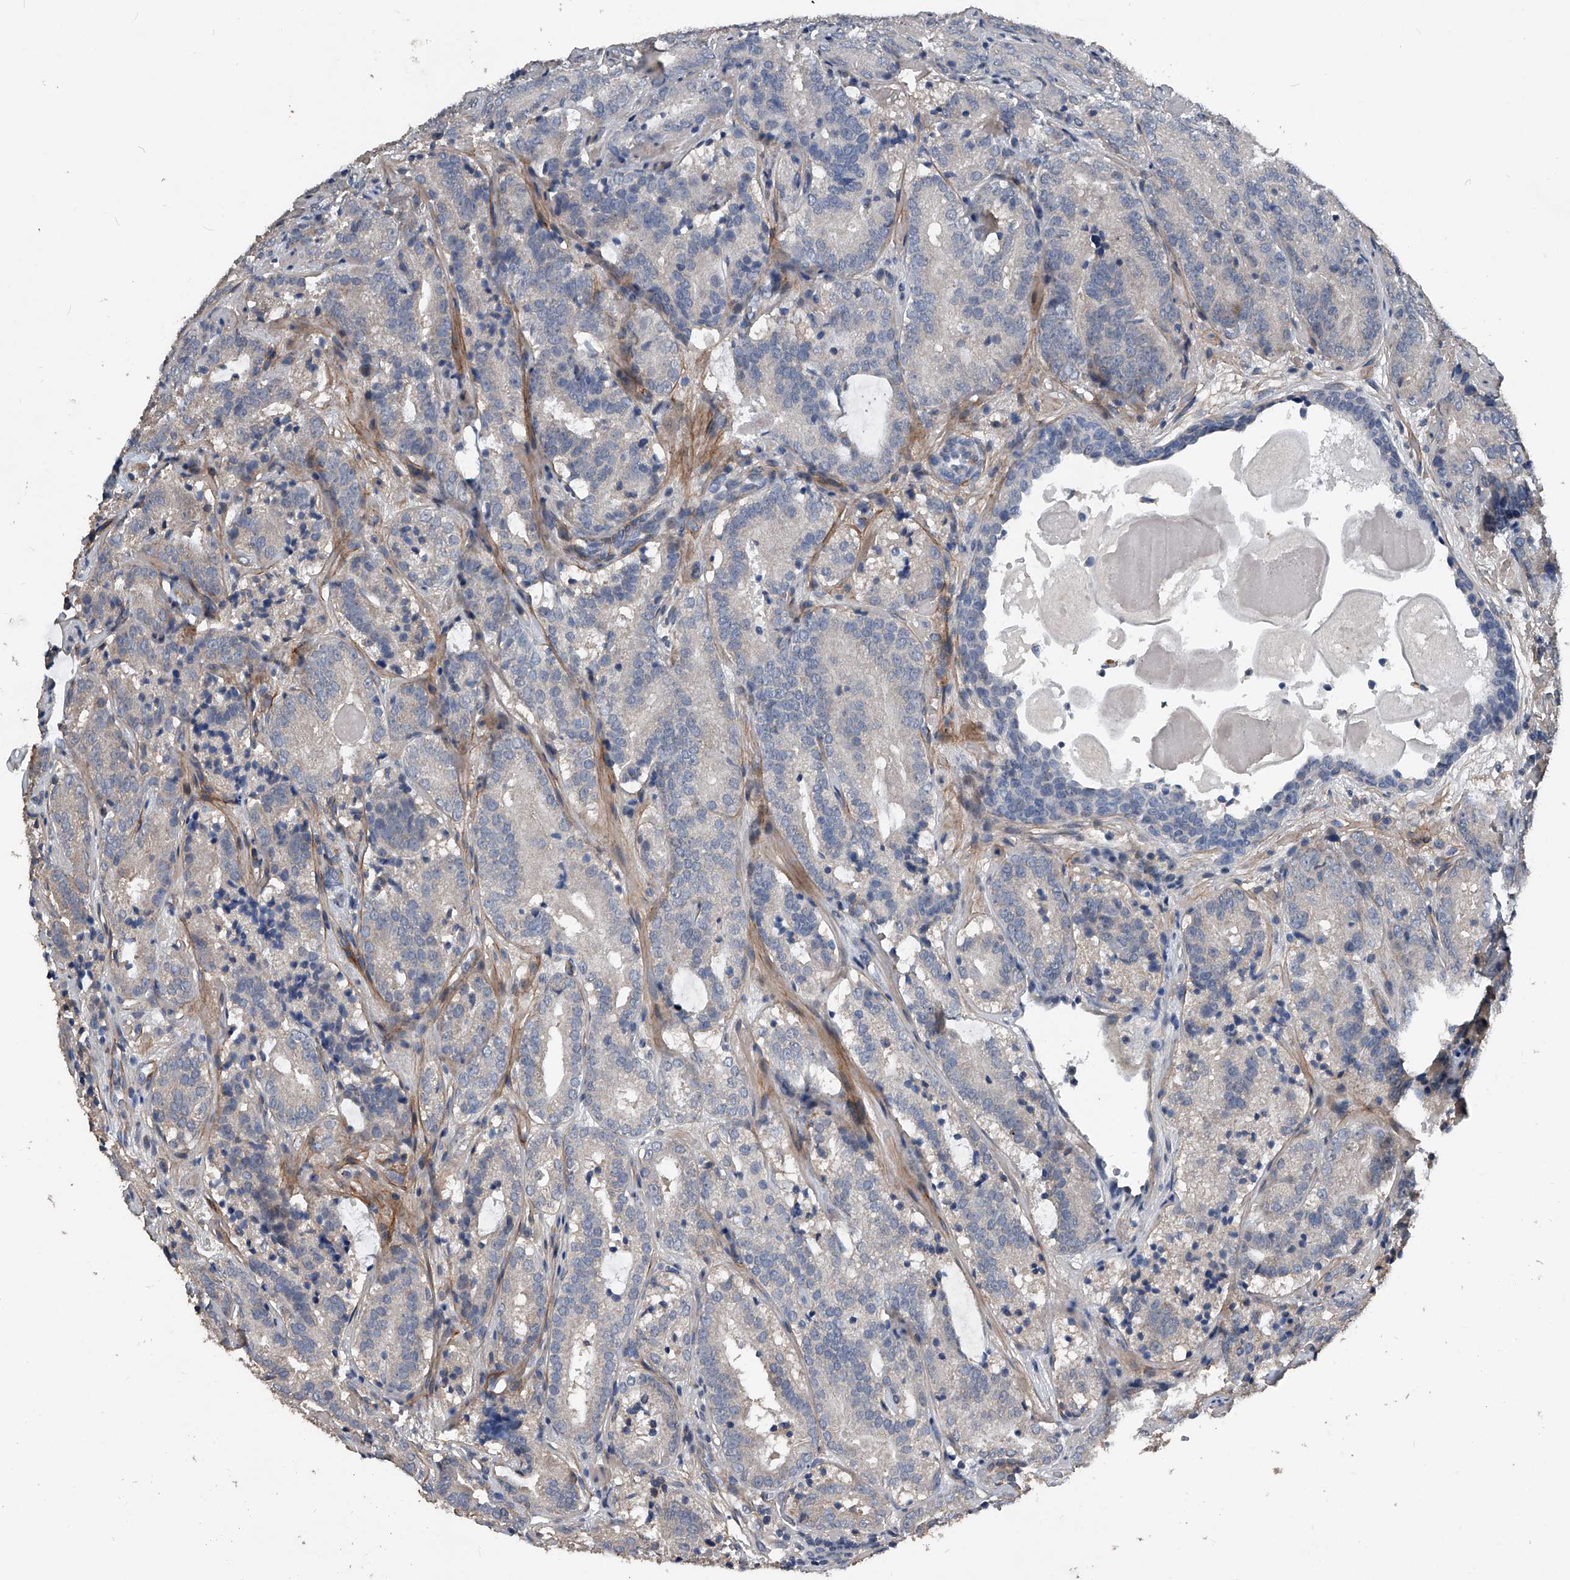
{"staining": {"intensity": "weak", "quantity": "<25%", "location": "cytoplasmic/membranous"}, "tissue": "prostate cancer", "cell_type": "Tumor cells", "image_type": "cancer", "snomed": [{"axis": "morphology", "description": "Adenocarcinoma, High grade"}, {"axis": "topography", "description": "Prostate"}], "caption": "Protein analysis of prostate cancer (high-grade adenocarcinoma) displays no significant positivity in tumor cells.", "gene": "PHACTR1", "patient": {"sex": "male", "age": 57}}